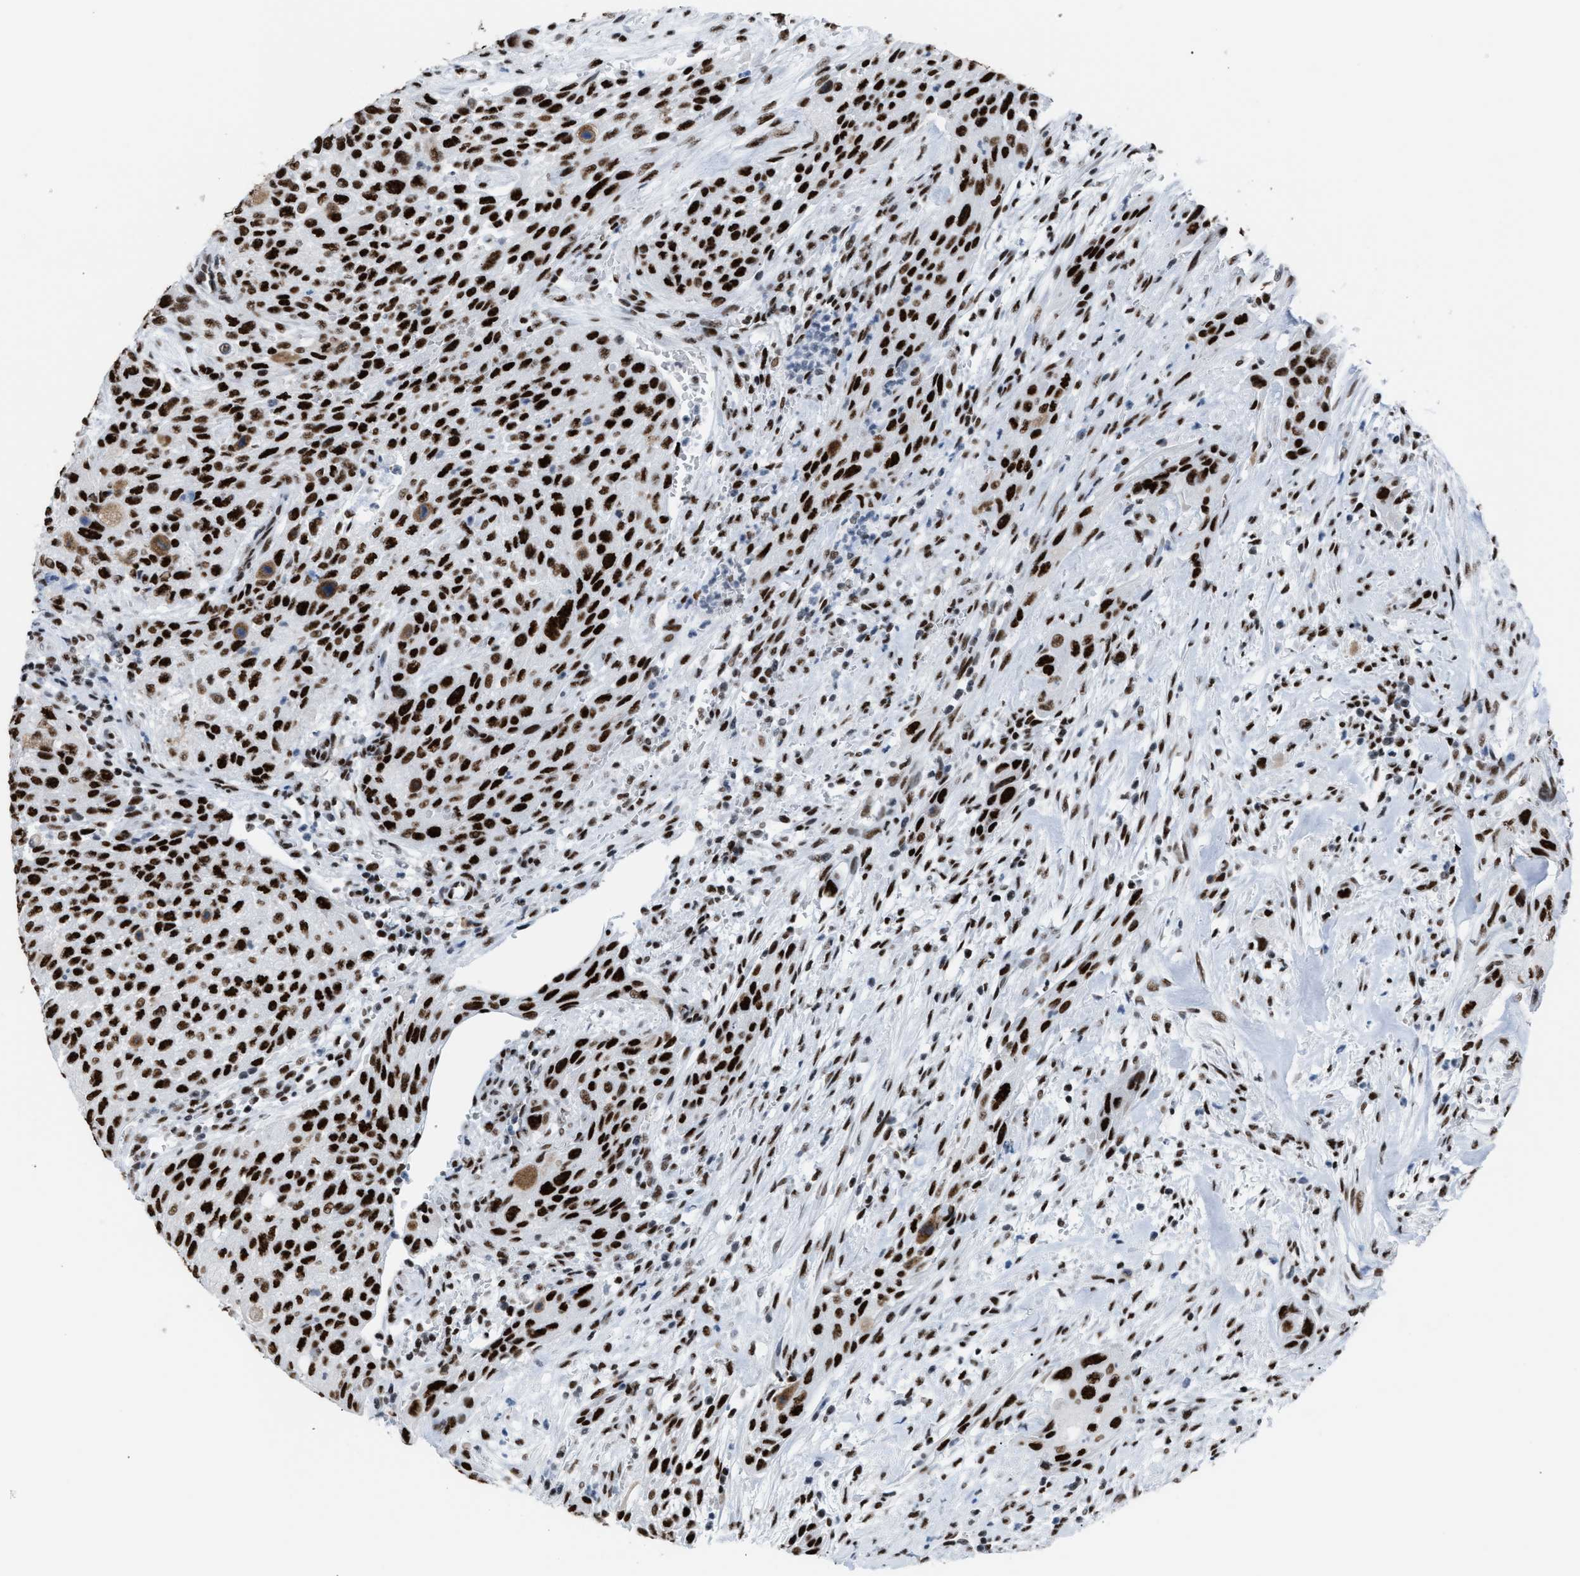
{"staining": {"intensity": "strong", "quantity": ">75%", "location": "nuclear"}, "tissue": "urothelial cancer", "cell_type": "Tumor cells", "image_type": "cancer", "snomed": [{"axis": "morphology", "description": "Urothelial carcinoma, Low grade"}, {"axis": "morphology", "description": "Urothelial carcinoma, High grade"}, {"axis": "topography", "description": "Urinary bladder"}], "caption": "Brown immunohistochemical staining in human urothelial carcinoma (low-grade) demonstrates strong nuclear staining in about >75% of tumor cells.", "gene": "CCAR2", "patient": {"sex": "male", "age": 35}}